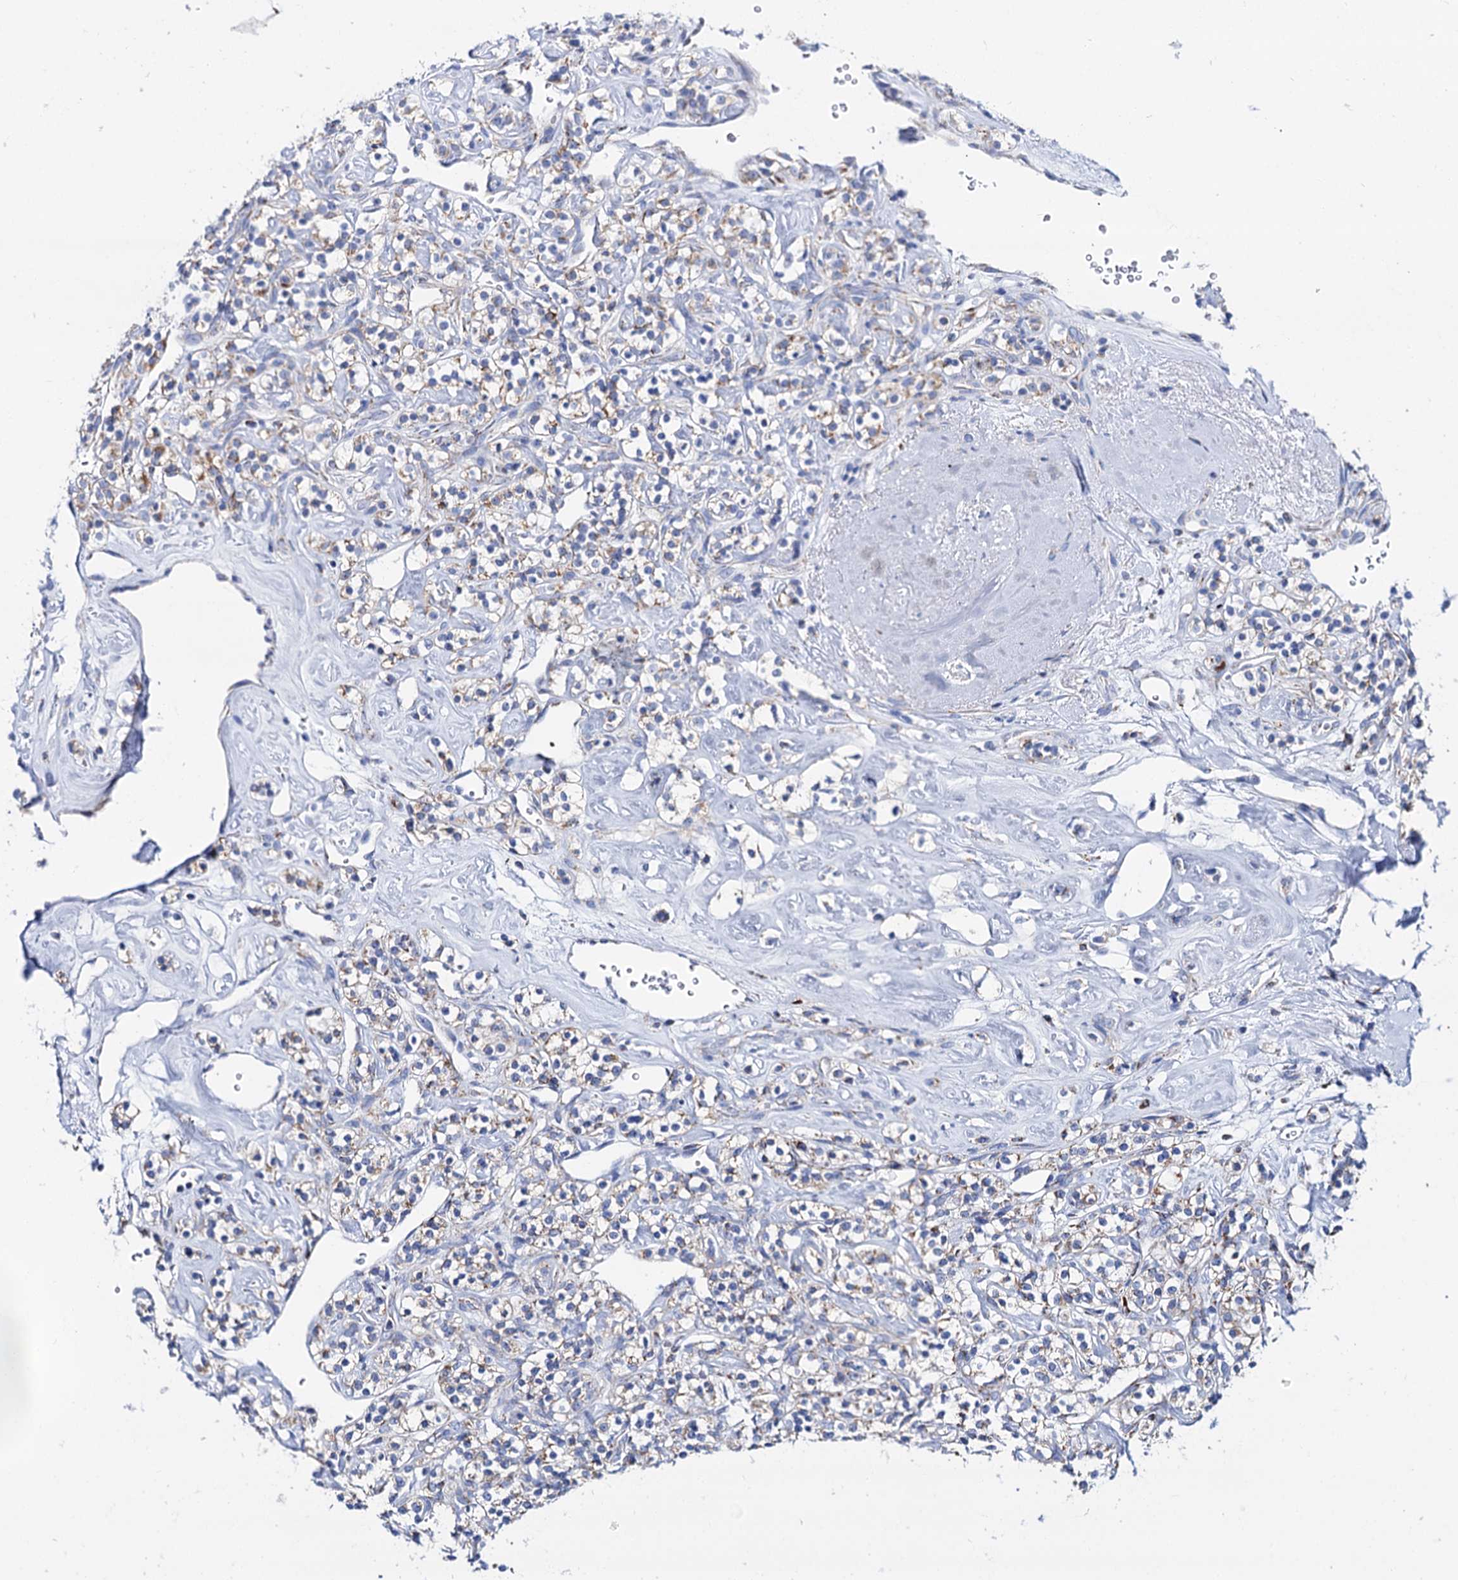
{"staining": {"intensity": "weak", "quantity": "25%-75%", "location": "cytoplasmic/membranous"}, "tissue": "renal cancer", "cell_type": "Tumor cells", "image_type": "cancer", "snomed": [{"axis": "morphology", "description": "Adenocarcinoma, NOS"}, {"axis": "topography", "description": "Kidney"}], "caption": "Weak cytoplasmic/membranous expression for a protein is appreciated in approximately 25%-75% of tumor cells of renal cancer using immunohistochemistry.", "gene": "UBASH3B", "patient": {"sex": "male", "age": 77}}